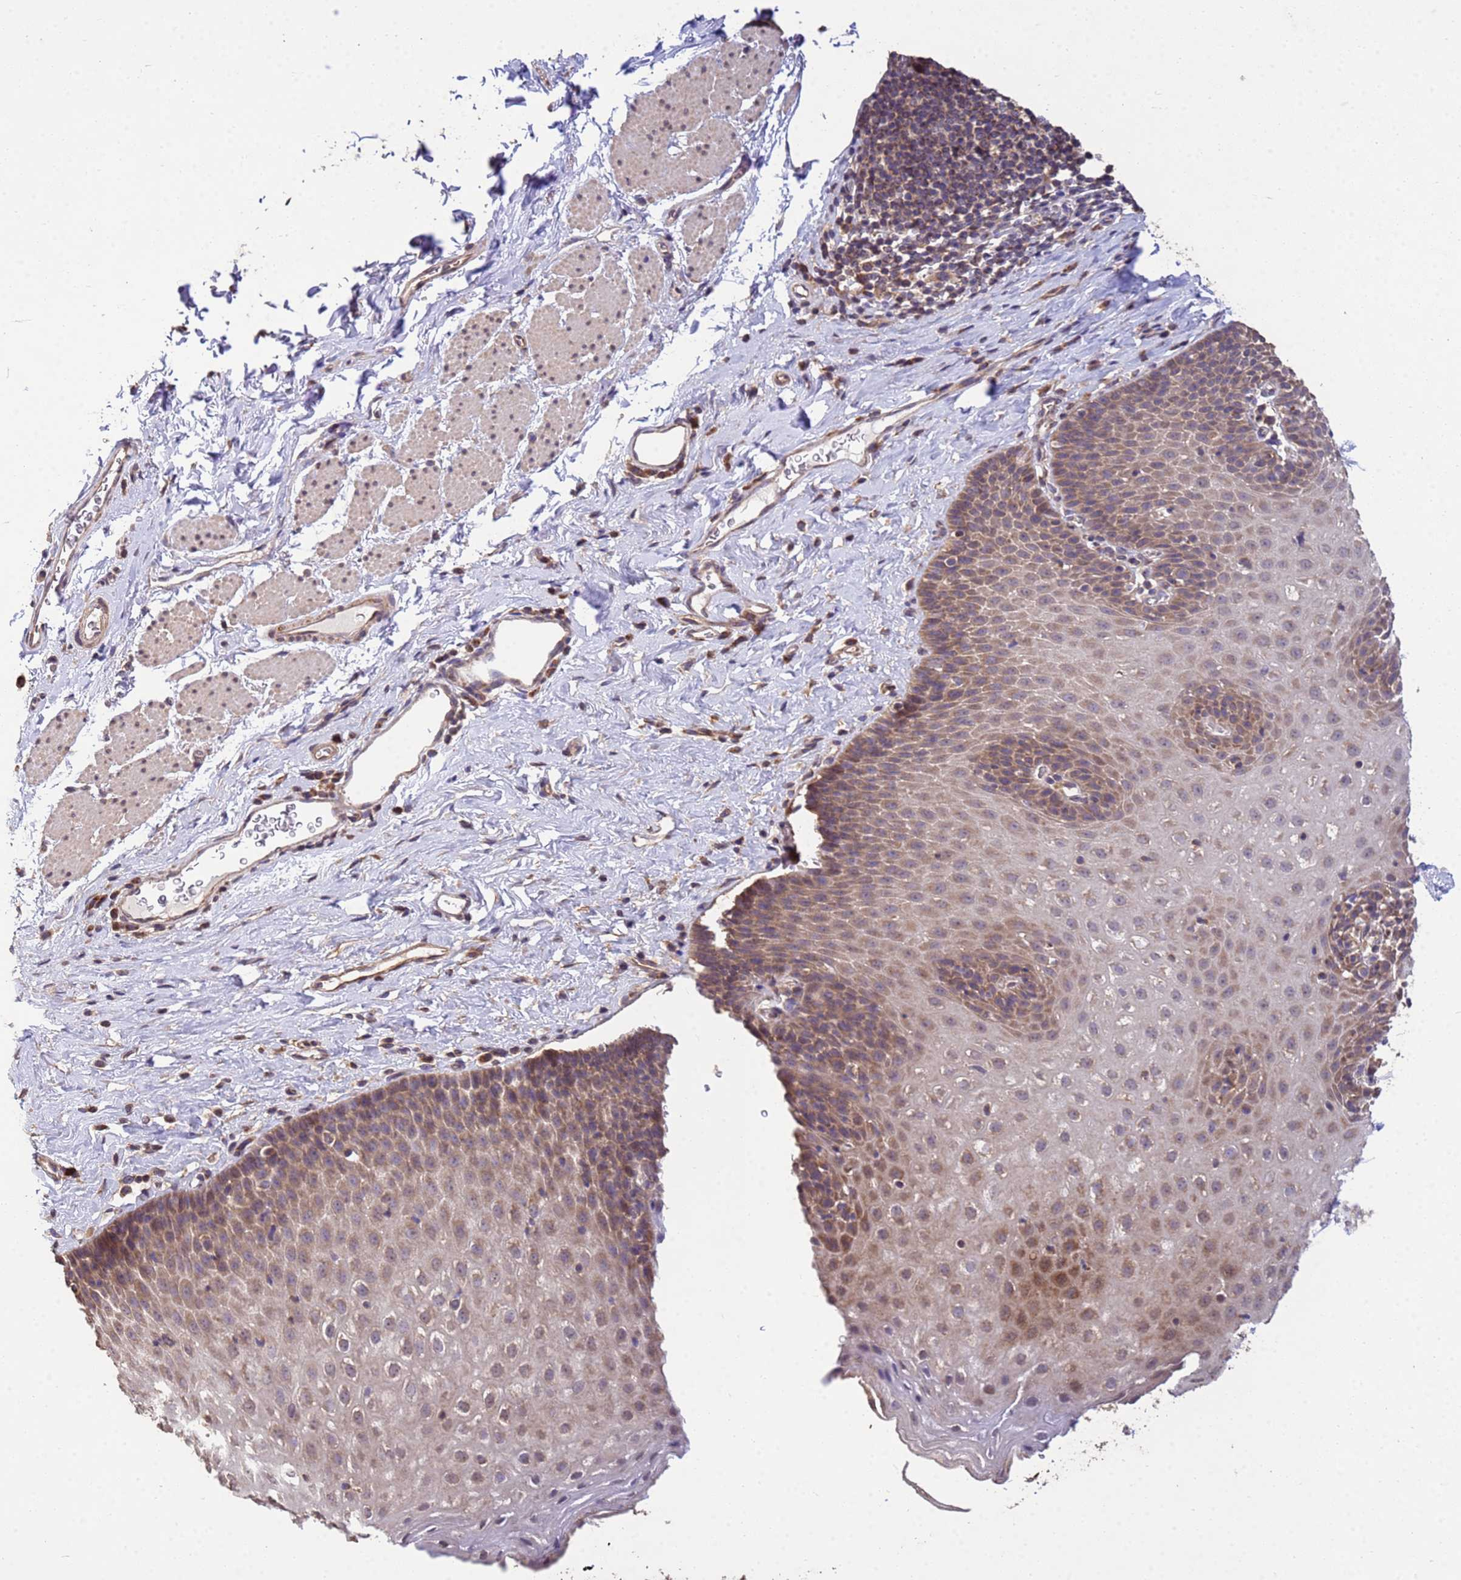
{"staining": {"intensity": "moderate", "quantity": ">75%", "location": "cytoplasmic/membranous"}, "tissue": "esophagus", "cell_type": "Squamous epithelial cells", "image_type": "normal", "snomed": [{"axis": "morphology", "description": "Normal tissue, NOS"}, {"axis": "topography", "description": "Esophagus"}], "caption": "Immunohistochemistry (IHC) image of normal esophagus: human esophagus stained using IHC shows medium levels of moderate protein expression localized specifically in the cytoplasmic/membranous of squamous epithelial cells, appearing as a cytoplasmic/membranous brown color.", "gene": "P2RX7", "patient": {"sex": "female", "age": 61}}